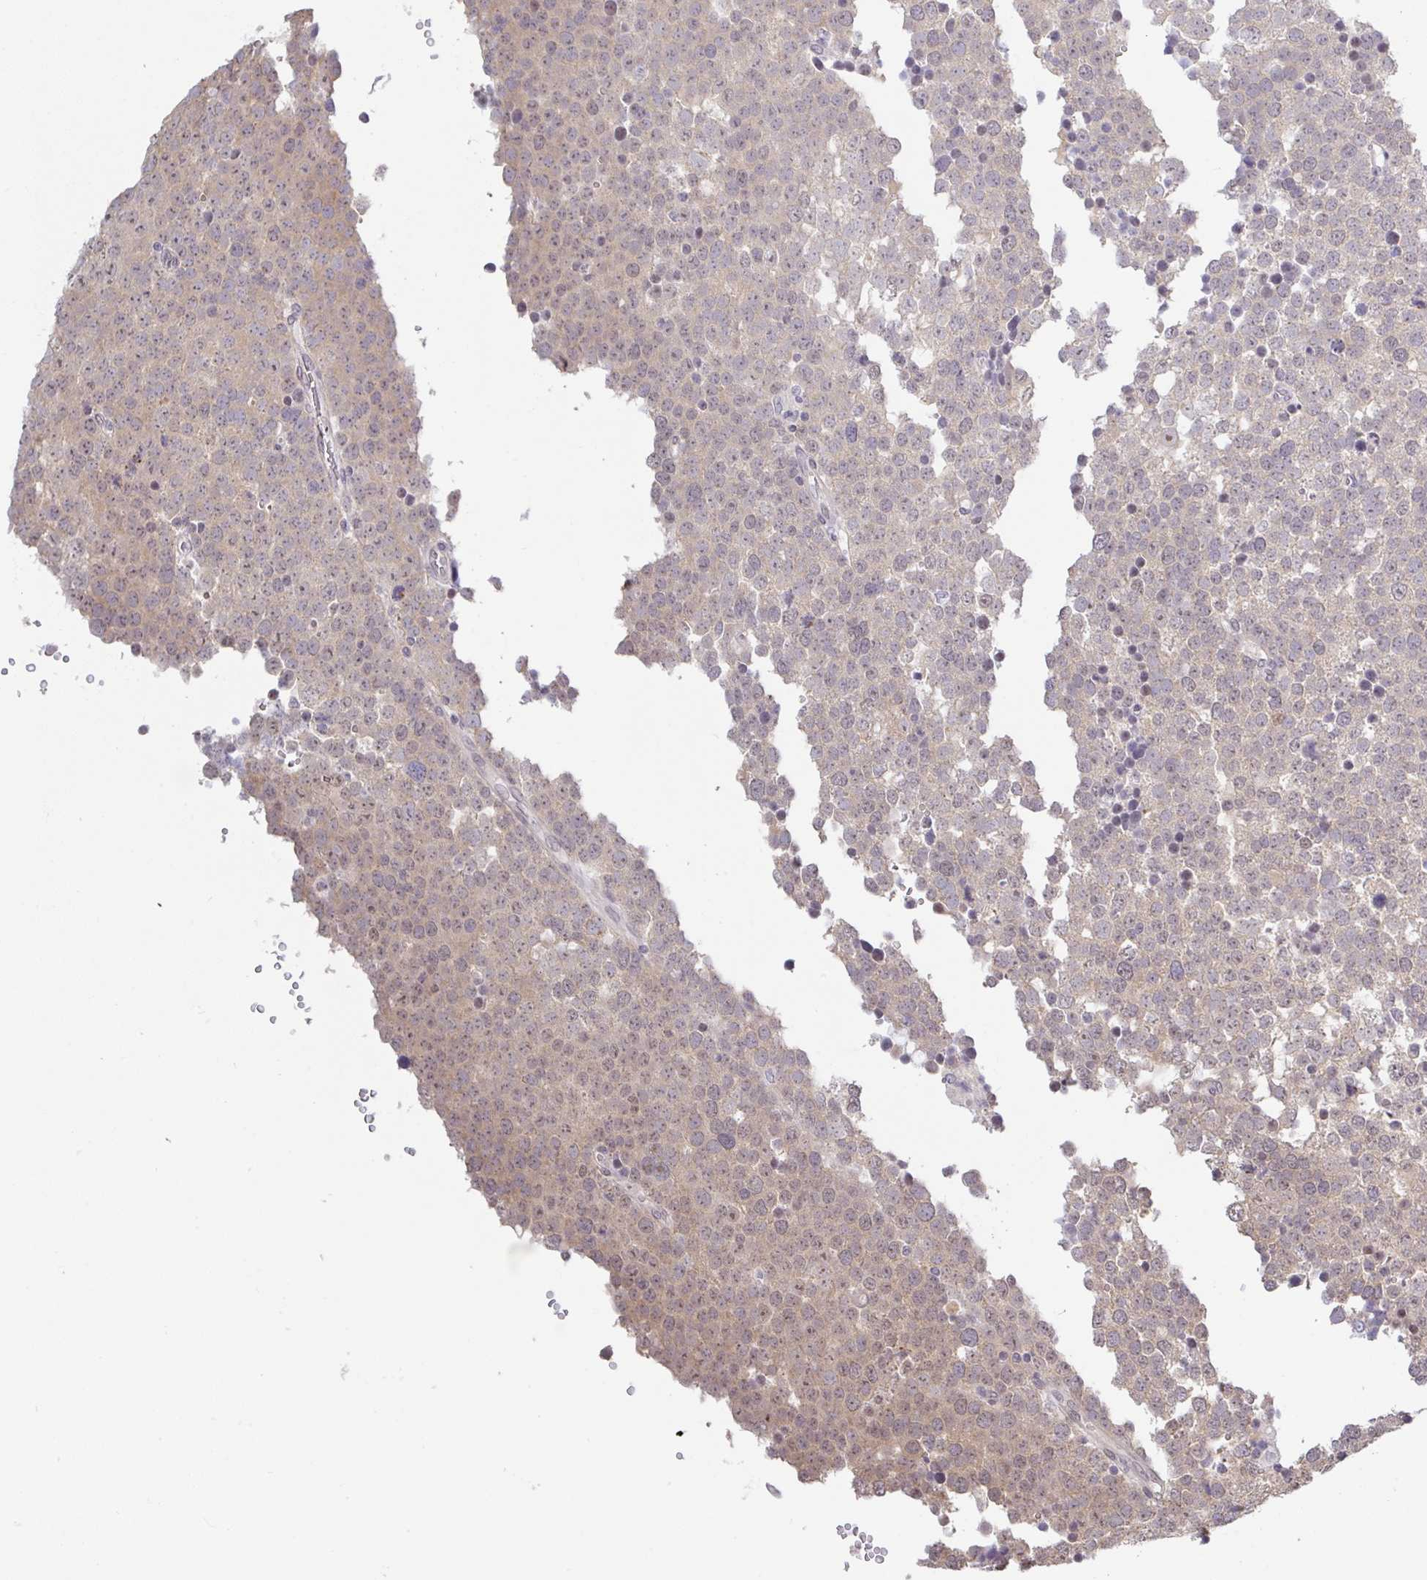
{"staining": {"intensity": "weak", "quantity": "25%-75%", "location": "cytoplasmic/membranous,nuclear"}, "tissue": "testis cancer", "cell_type": "Tumor cells", "image_type": "cancer", "snomed": [{"axis": "morphology", "description": "Seminoma, NOS"}, {"axis": "topography", "description": "Testis"}], "caption": "Protein expression analysis of human testis seminoma reveals weak cytoplasmic/membranous and nuclear positivity in about 25%-75% of tumor cells. (Brightfield microscopy of DAB IHC at high magnification).", "gene": "HYPK", "patient": {"sex": "male", "age": 71}}